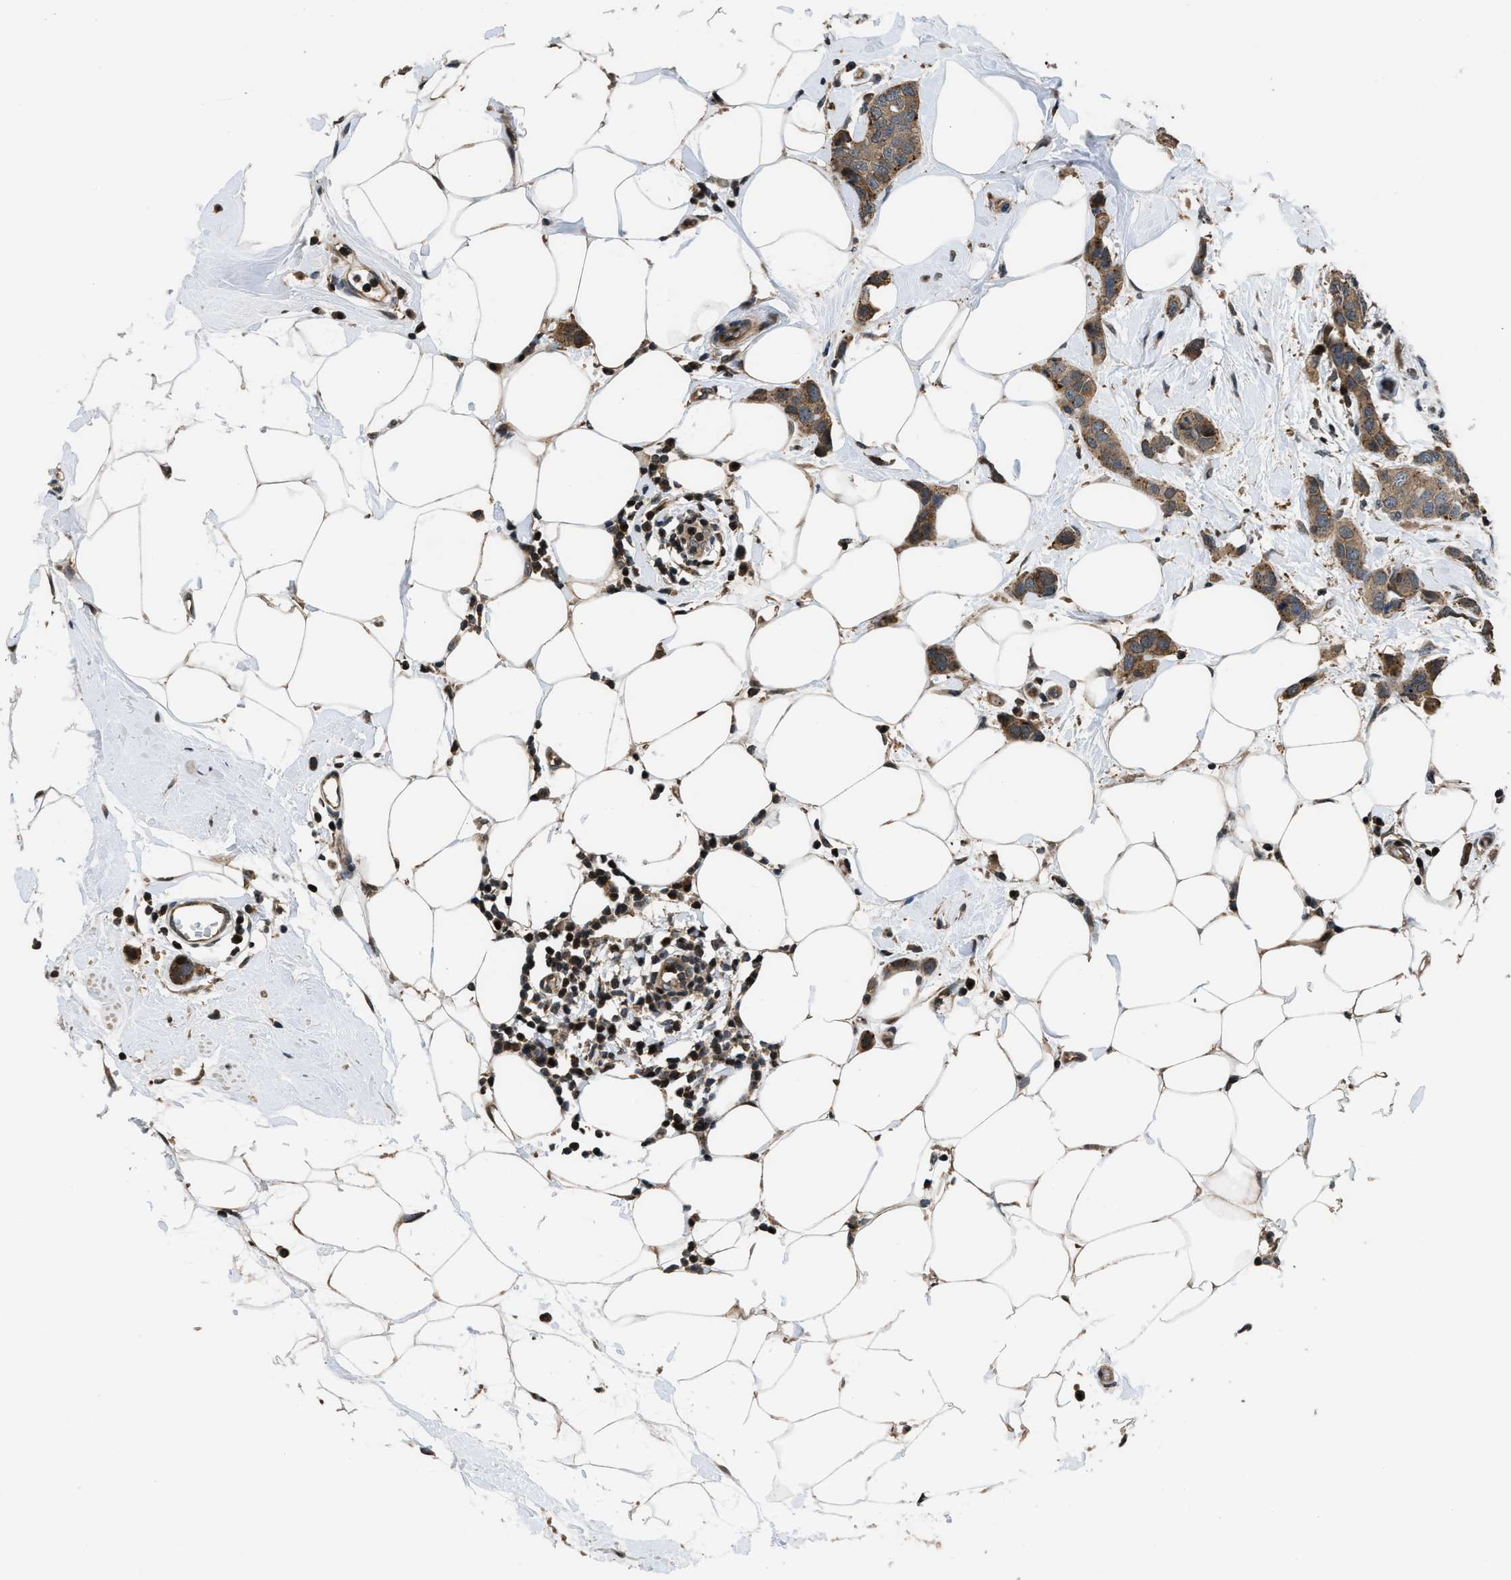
{"staining": {"intensity": "moderate", "quantity": ">75%", "location": "cytoplasmic/membranous"}, "tissue": "breast cancer", "cell_type": "Tumor cells", "image_type": "cancer", "snomed": [{"axis": "morphology", "description": "Normal tissue, NOS"}, {"axis": "morphology", "description": "Duct carcinoma"}, {"axis": "topography", "description": "Breast"}], "caption": "Tumor cells display medium levels of moderate cytoplasmic/membranous expression in approximately >75% of cells in breast cancer. Using DAB (3,3'-diaminobenzidine) (brown) and hematoxylin (blue) stains, captured at high magnification using brightfield microscopy.", "gene": "CTBS", "patient": {"sex": "female", "age": 50}}